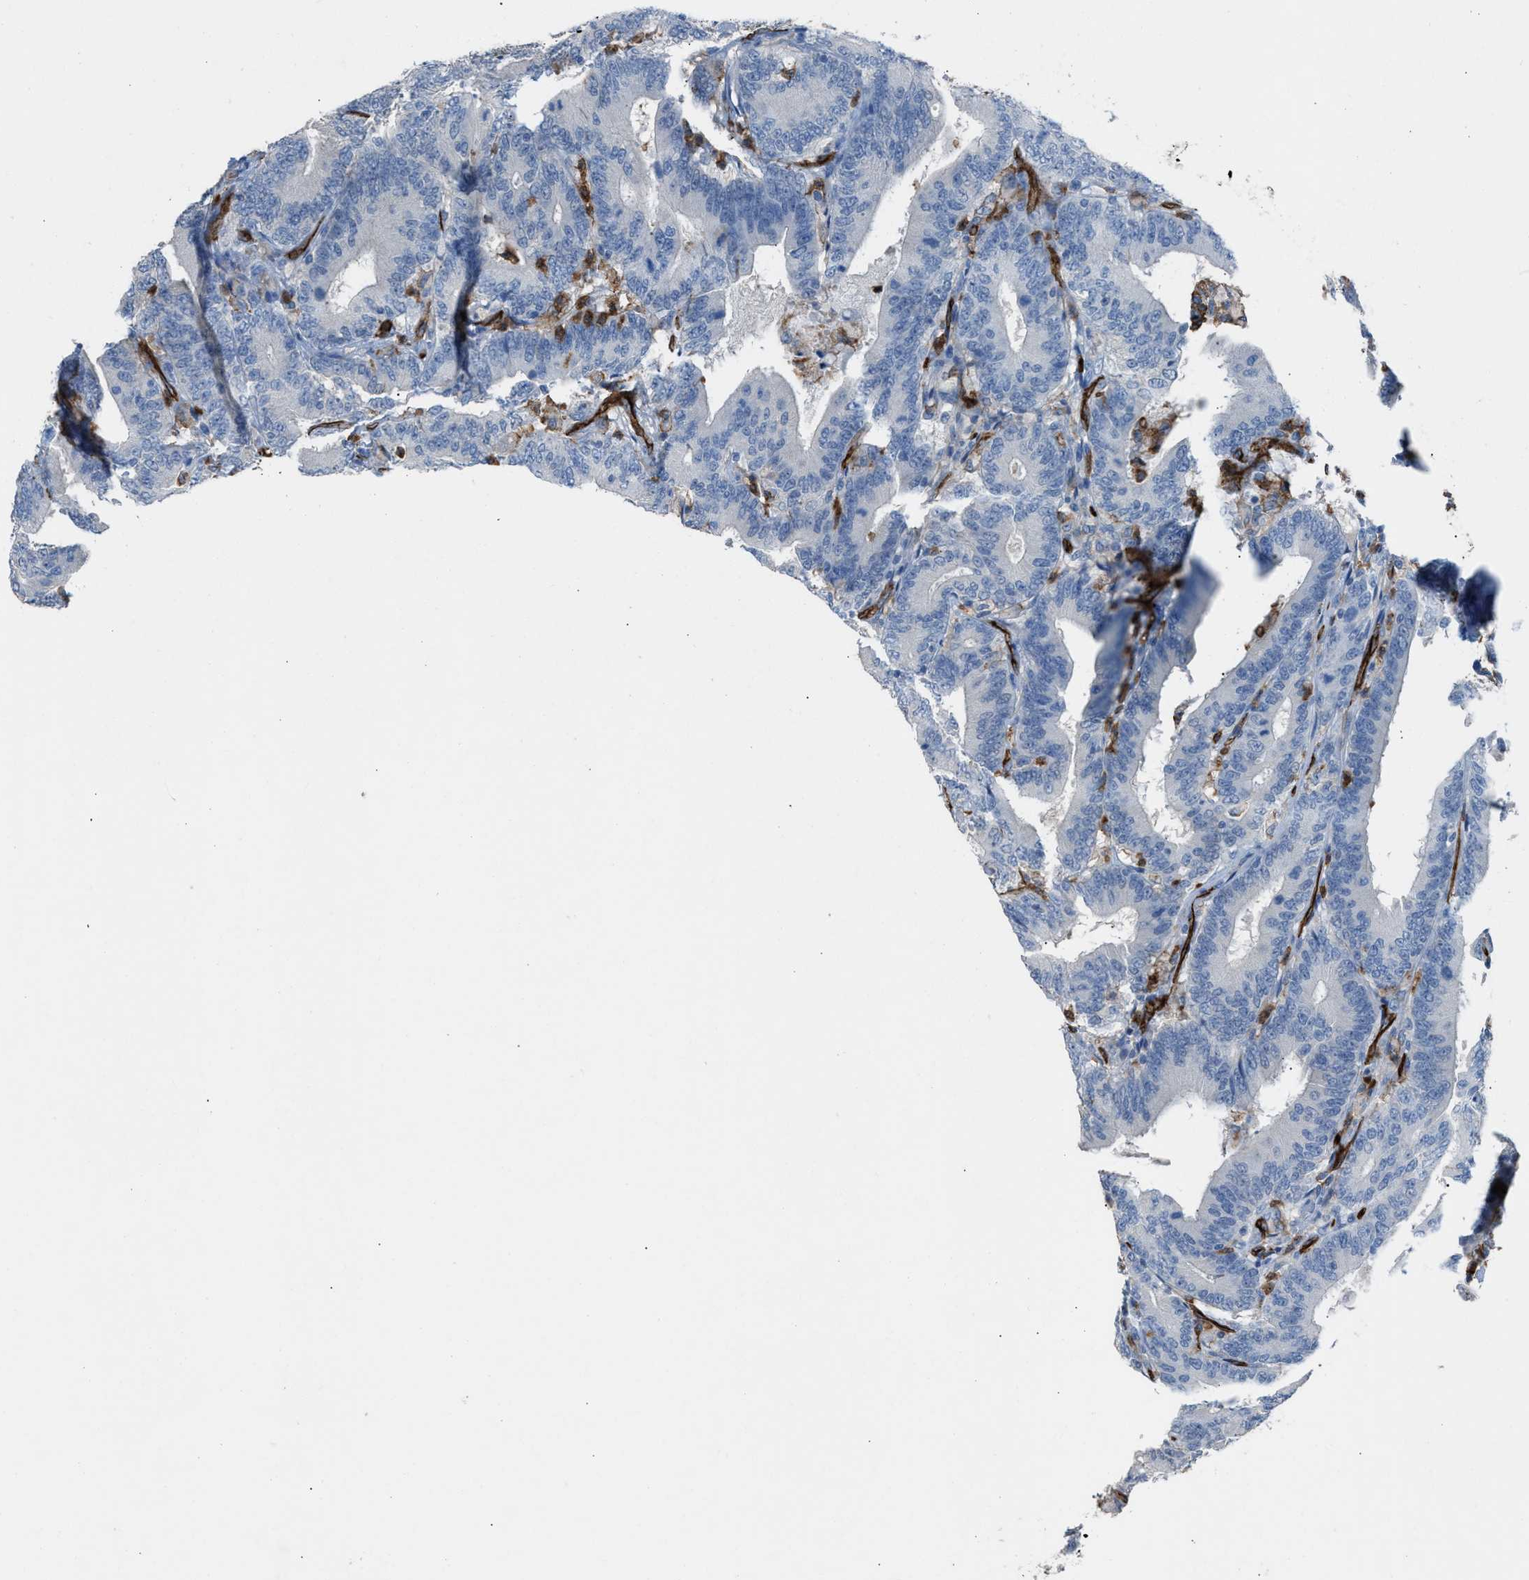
{"staining": {"intensity": "negative", "quantity": "none", "location": "none"}, "tissue": "colorectal cancer", "cell_type": "Tumor cells", "image_type": "cancer", "snomed": [{"axis": "morphology", "description": "Adenocarcinoma, NOS"}, {"axis": "topography", "description": "Colon"}], "caption": "There is no significant positivity in tumor cells of colorectal cancer (adenocarcinoma).", "gene": "DYSF", "patient": {"sex": "female", "age": 66}}